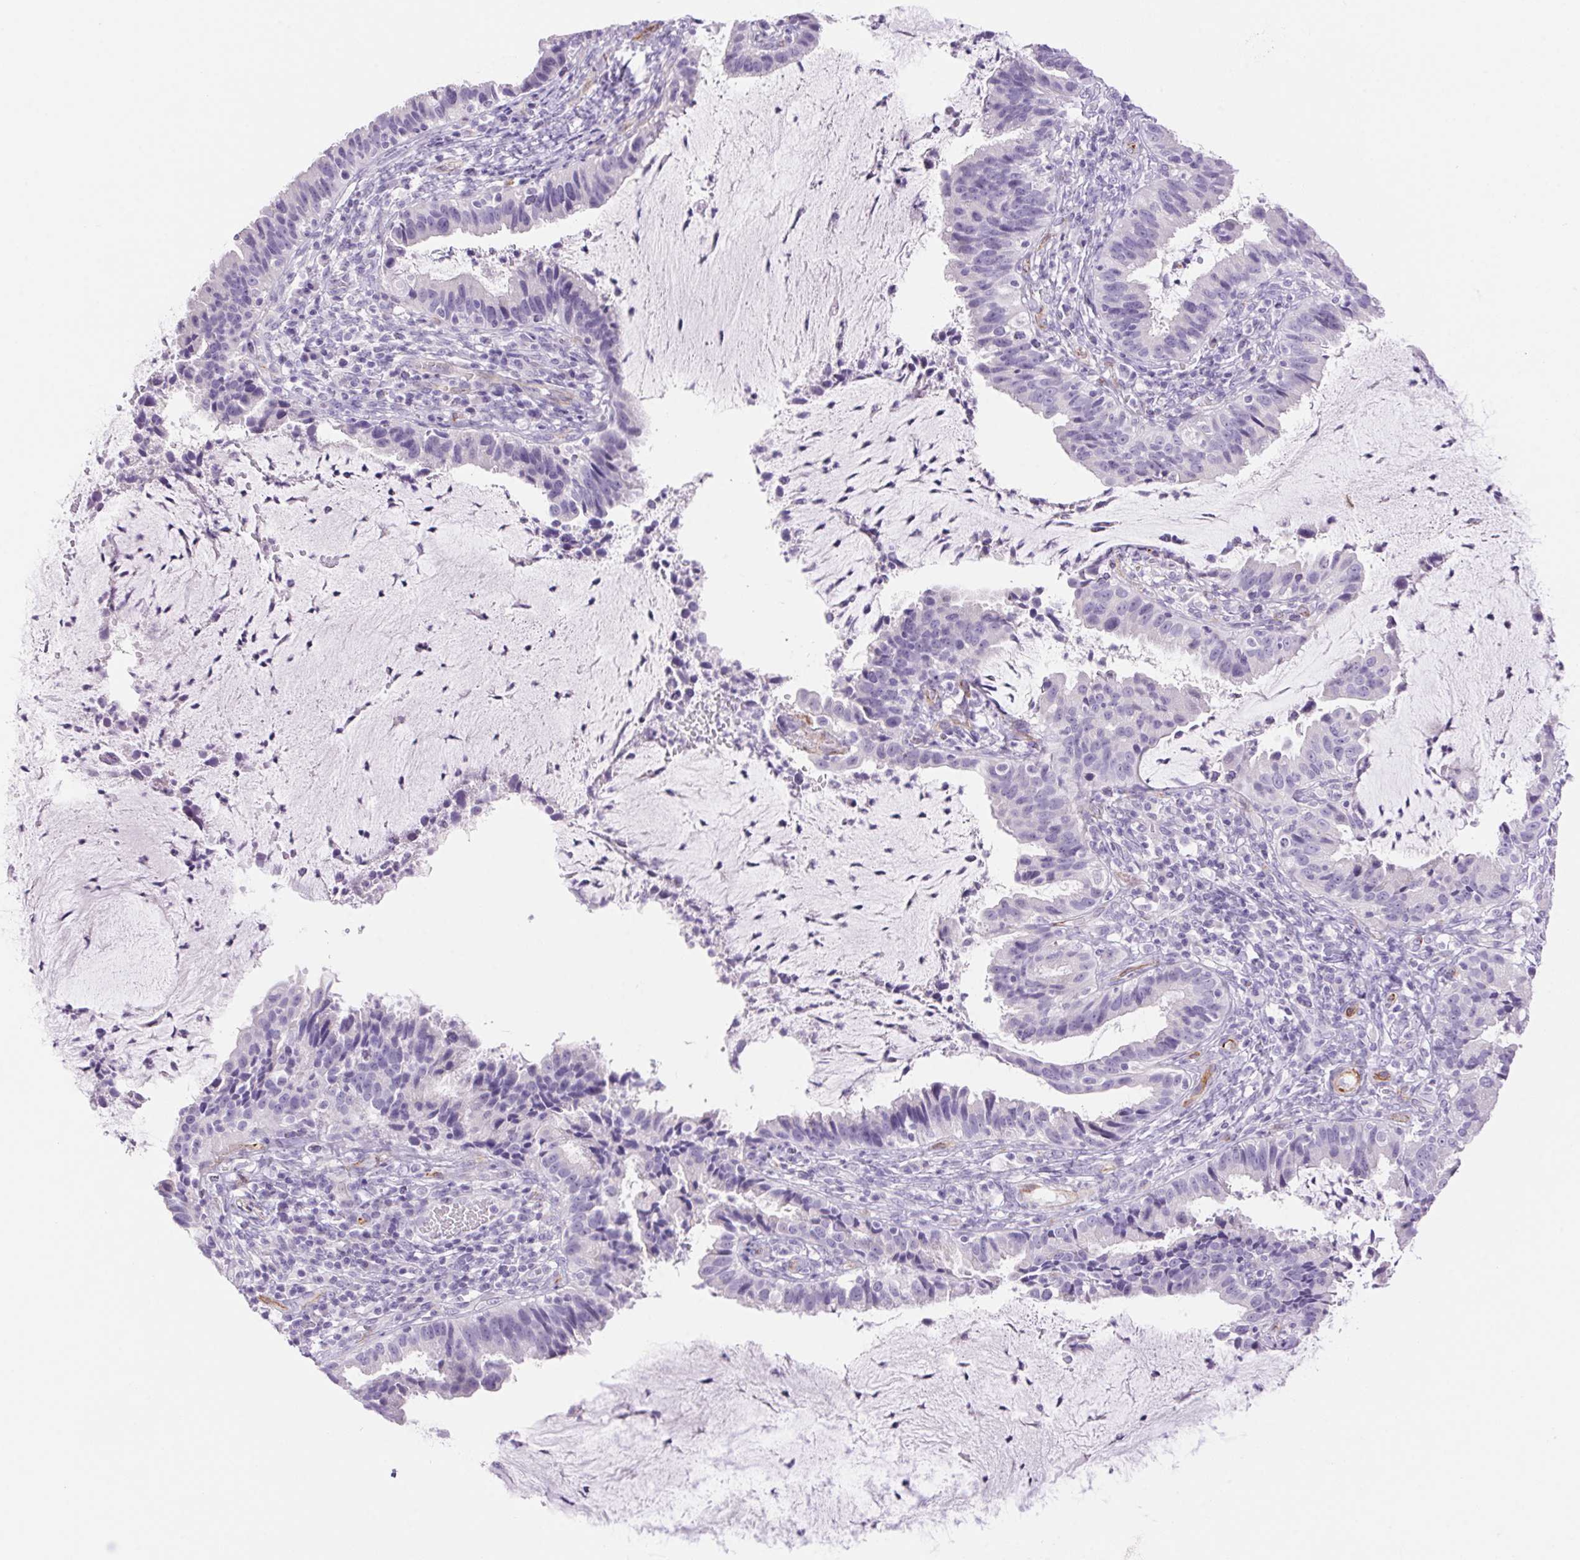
{"staining": {"intensity": "negative", "quantity": "none", "location": "none"}, "tissue": "cervical cancer", "cell_type": "Tumor cells", "image_type": "cancer", "snomed": [{"axis": "morphology", "description": "Adenocarcinoma, NOS"}, {"axis": "topography", "description": "Cervix"}], "caption": "A histopathology image of human cervical adenocarcinoma is negative for staining in tumor cells.", "gene": "ERP27", "patient": {"sex": "female", "age": 34}}